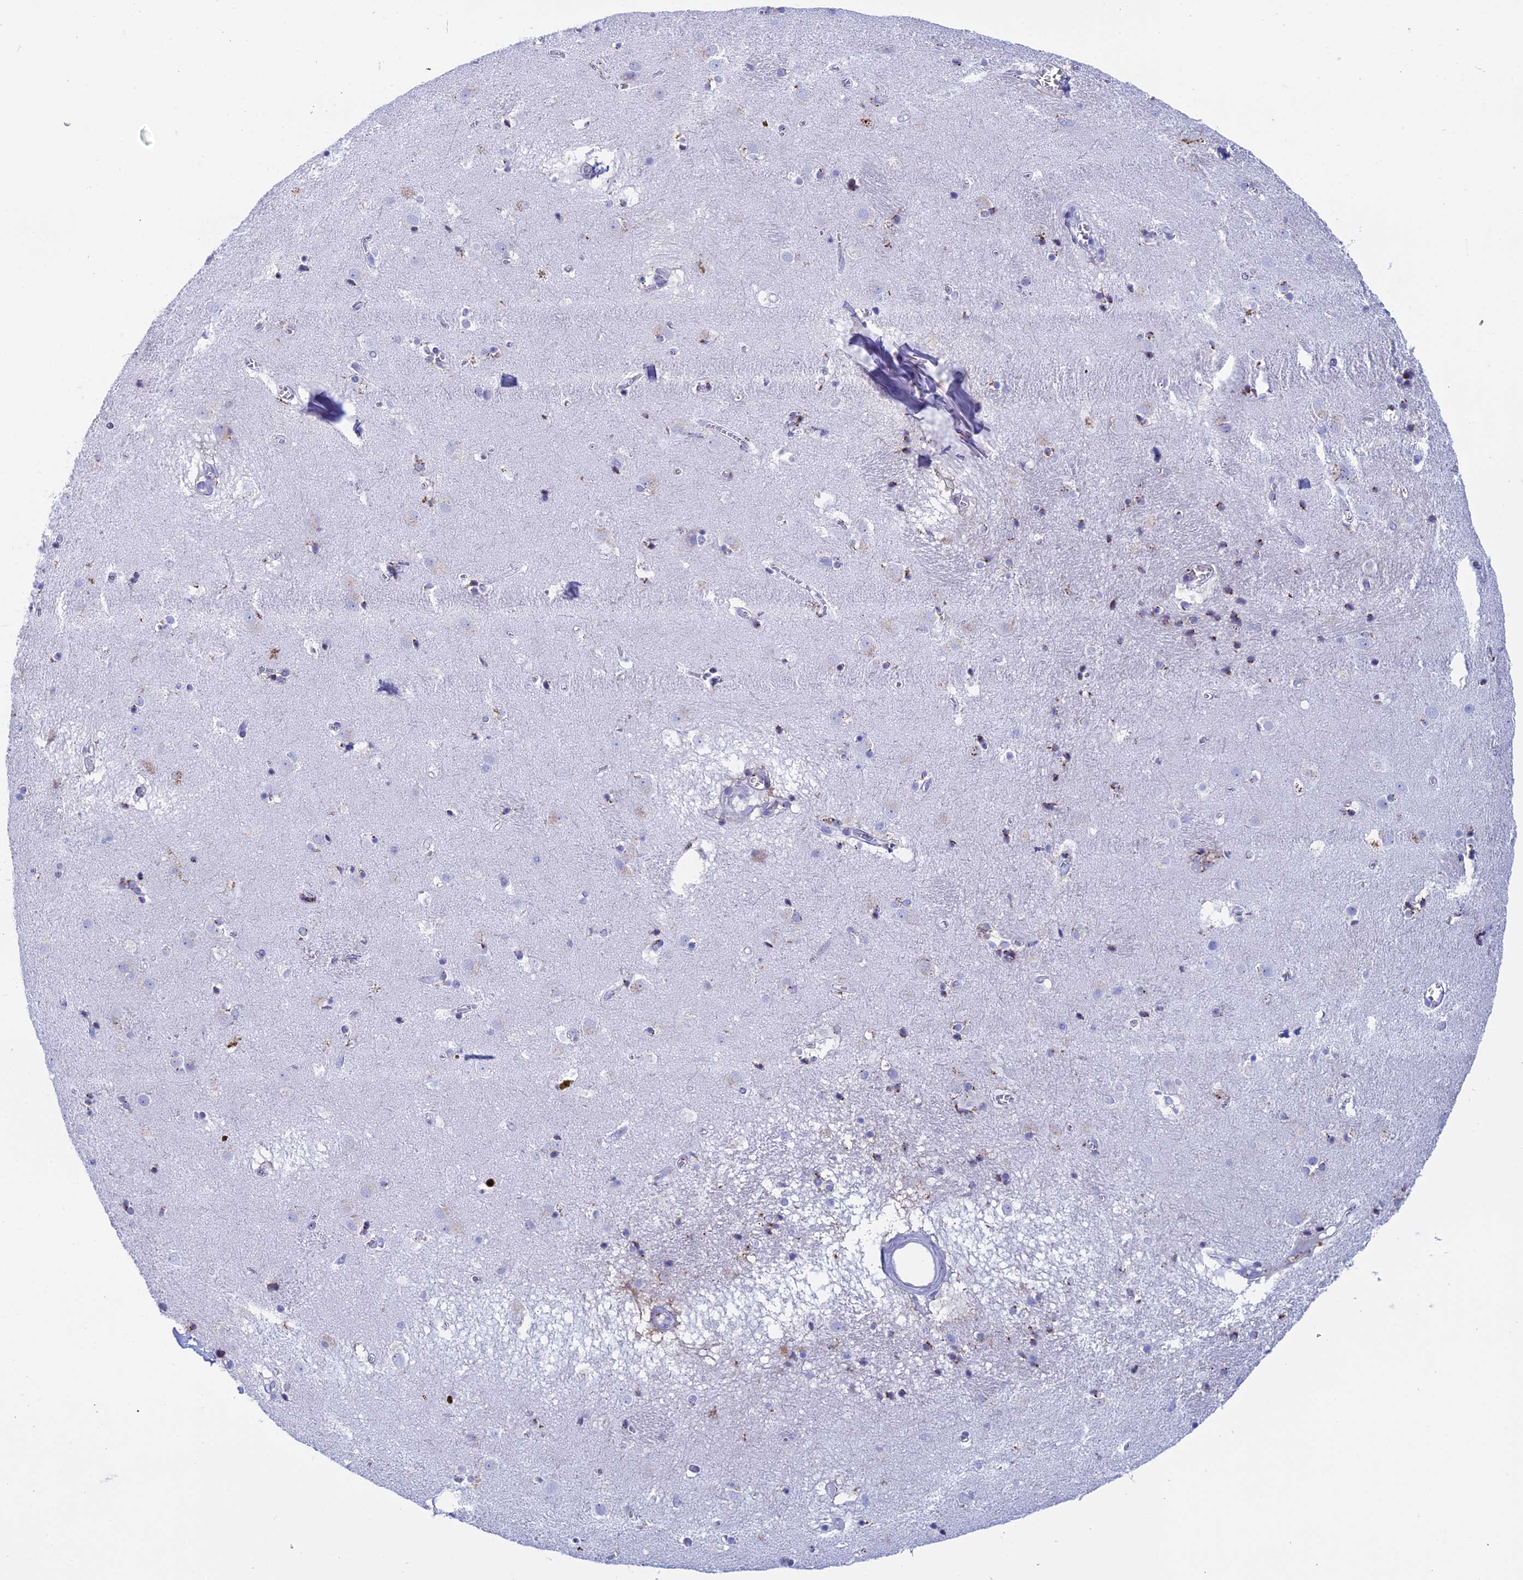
{"staining": {"intensity": "negative", "quantity": "none", "location": "none"}, "tissue": "caudate", "cell_type": "Glial cells", "image_type": "normal", "snomed": [{"axis": "morphology", "description": "Normal tissue, NOS"}, {"axis": "topography", "description": "Lateral ventricle wall"}], "caption": "IHC micrograph of unremarkable caudate: caudate stained with DAB (3,3'-diaminobenzidine) reveals no significant protein staining in glial cells.", "gene": "ERICH4", "patient": {"sex": "male", "age": 70}}